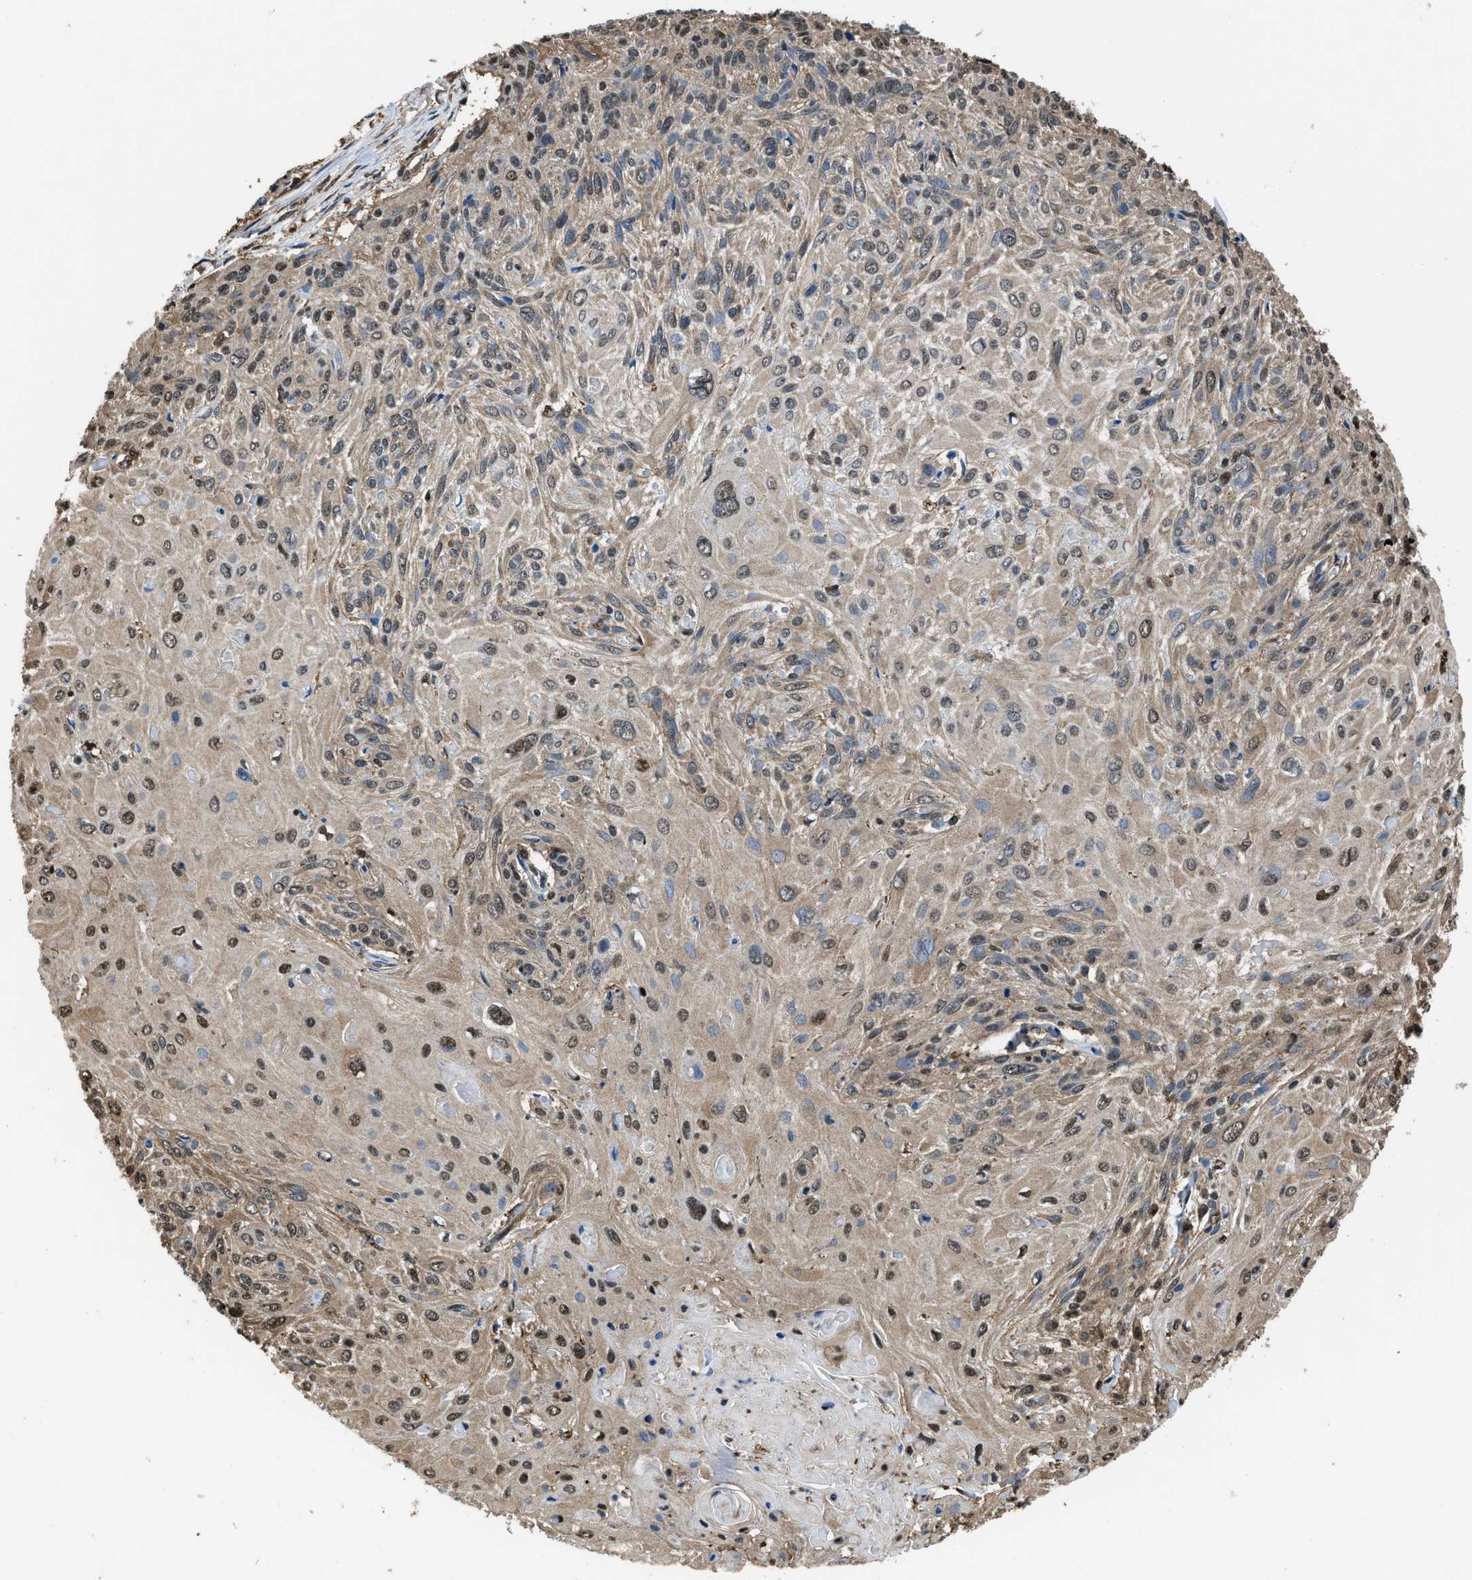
{"staining": {"intensity": "moderate", "quantity": ">75%", "location": "nuclear"}, "tissue": "cervical cancer", "cell_type": "Tumor cells", "image_type": "cancer", "snomed": [{"axis": "morphology", "description": "Squamous cell carcinoma, NOS"}, {"axis": "topography", "description": "Cervix"}], "caption": "This photomicrograph reveals immunohistochemistry (IHC) staining of human cervical squamous cell carcinoma, with medium moderate nuclear positivity in approximately >75% of tumor cells.", "gene": "FNTA", "patient": {"sex": "female", "age": 51}}